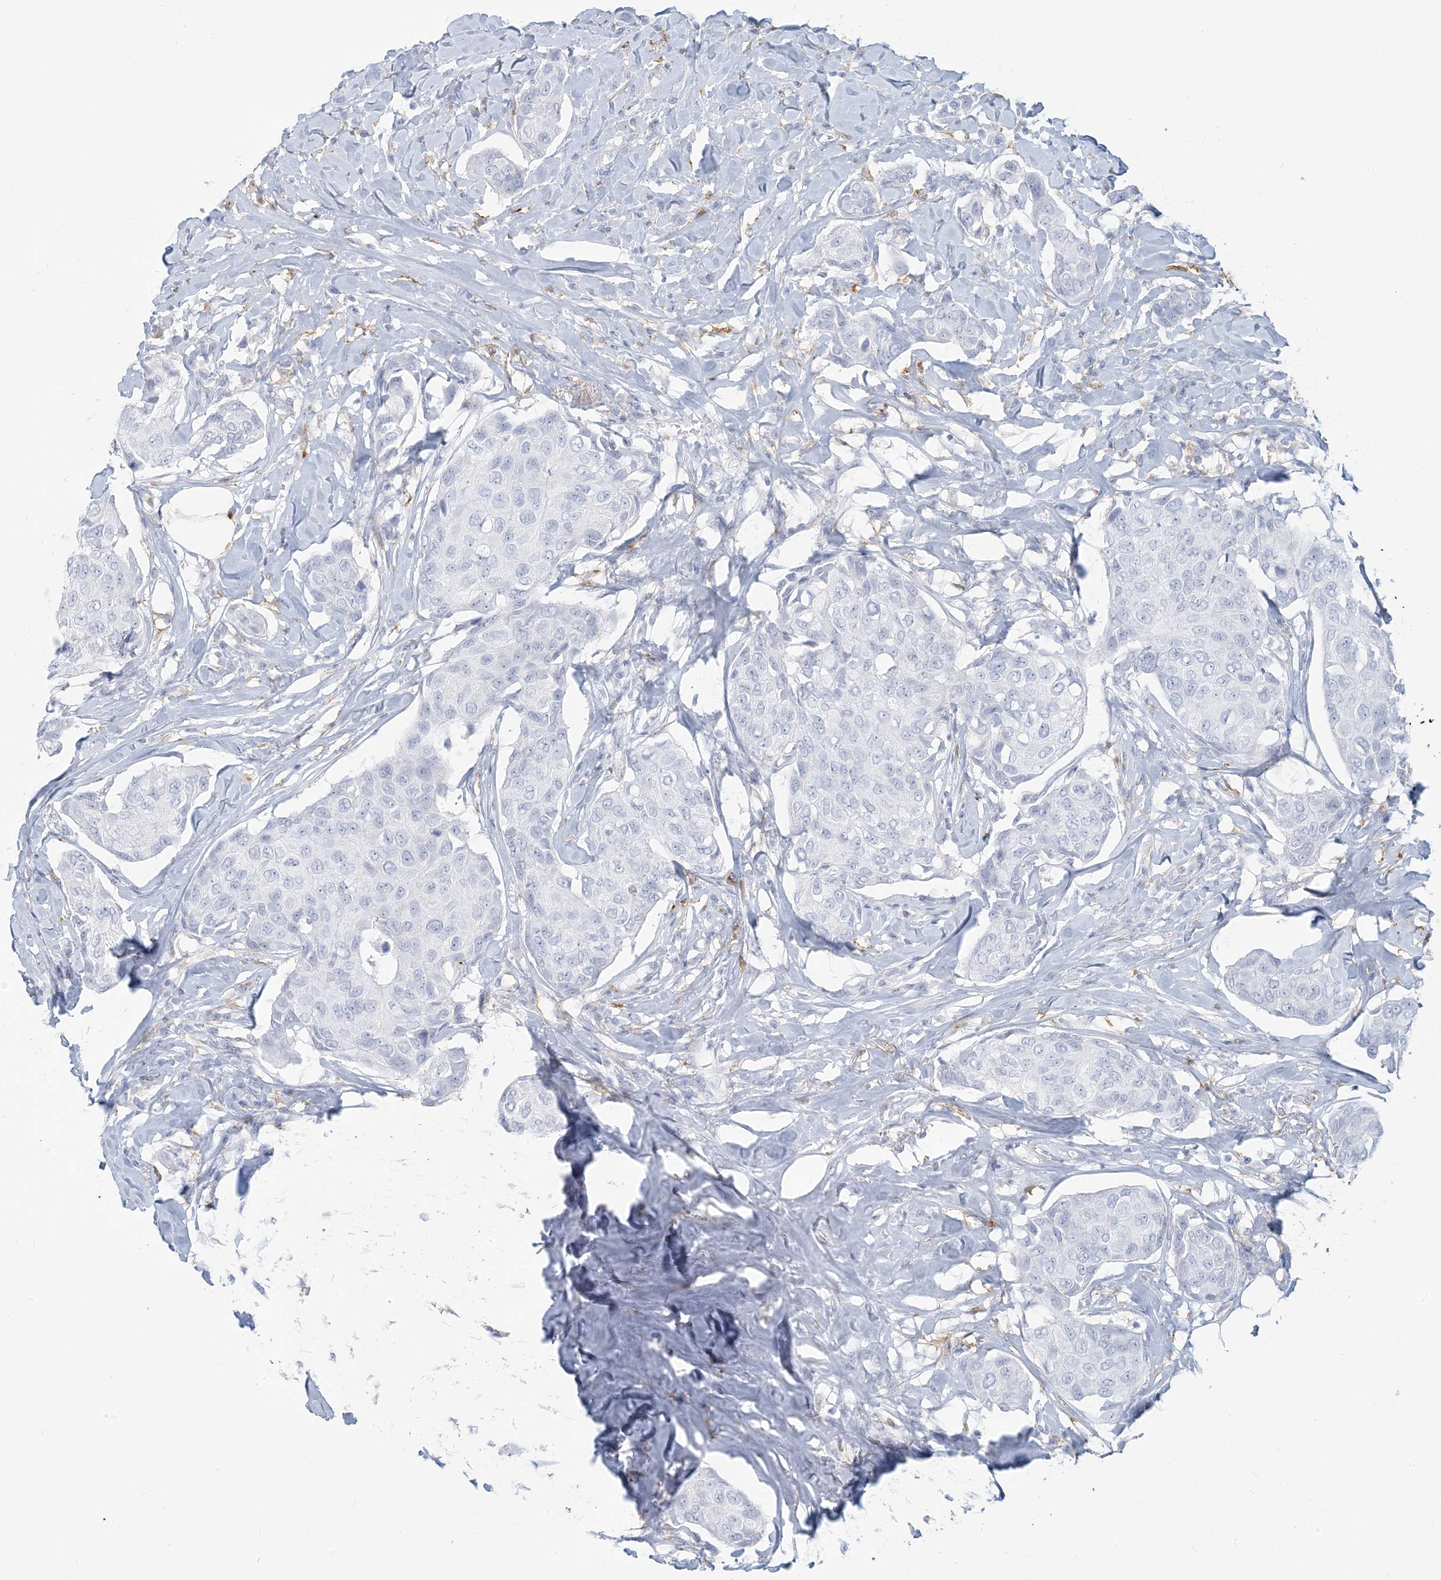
{"staining": {"intensity": "negative", "quantity": "none", "location": "none"}, "tissue": "breast cancer", "cell_type": "Tumor cells", "image_type": "cancer", "snomed": [{"axis": "morphology", "description": "Duct carcinoma"}, {"axis": "topography", "description": "Breast"}], "caption": "Tumor cells show no significant protein expression in breast invasive ductal carcinoma. (DAB immunohistochemistry, high magnification).", "gene": "HLA-DRB1", "patient": {"sex": "female", "age": 80}}